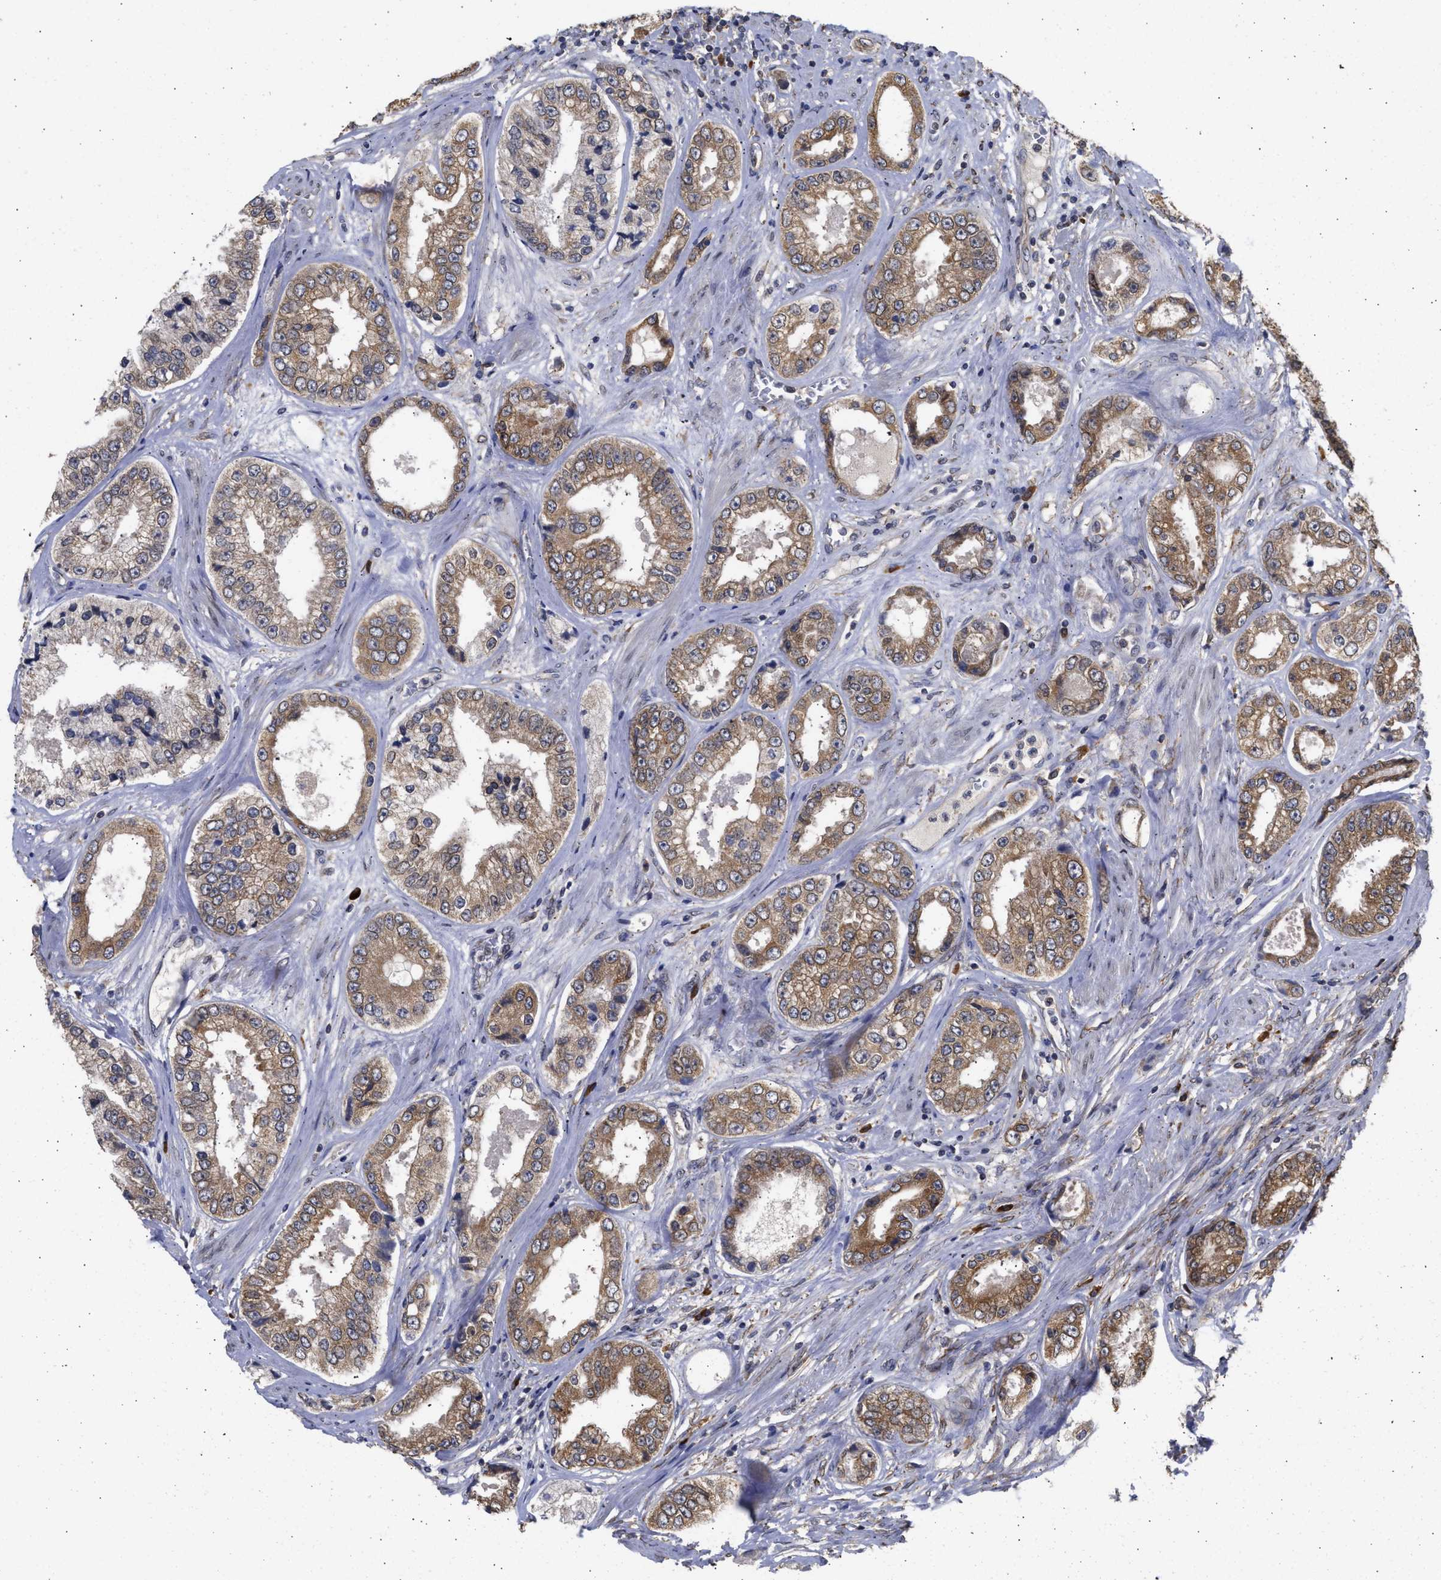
{"staining": {"intensity": "moderate", "quantity": ">75%", "location": "cytoplasmic/membranous"}, "tissue": "prostate cancer", "cell_type": "Tumor cells", "image_type": "cancer", "snomed": [{"axis": "morphology", "description": "Adenocarcinoma, High grade"}, {"axis": "topography", "description": "Prostate"}], "caption": "Immunohistochemical staining of human high-grade adenocarcinoma (prostate) shows moderate cytoplasmic/membranous protein expression in approximately >75% of tumor cells.", "gene": "DNAJC1", "patient": {"sex": "male", "age": 61}}